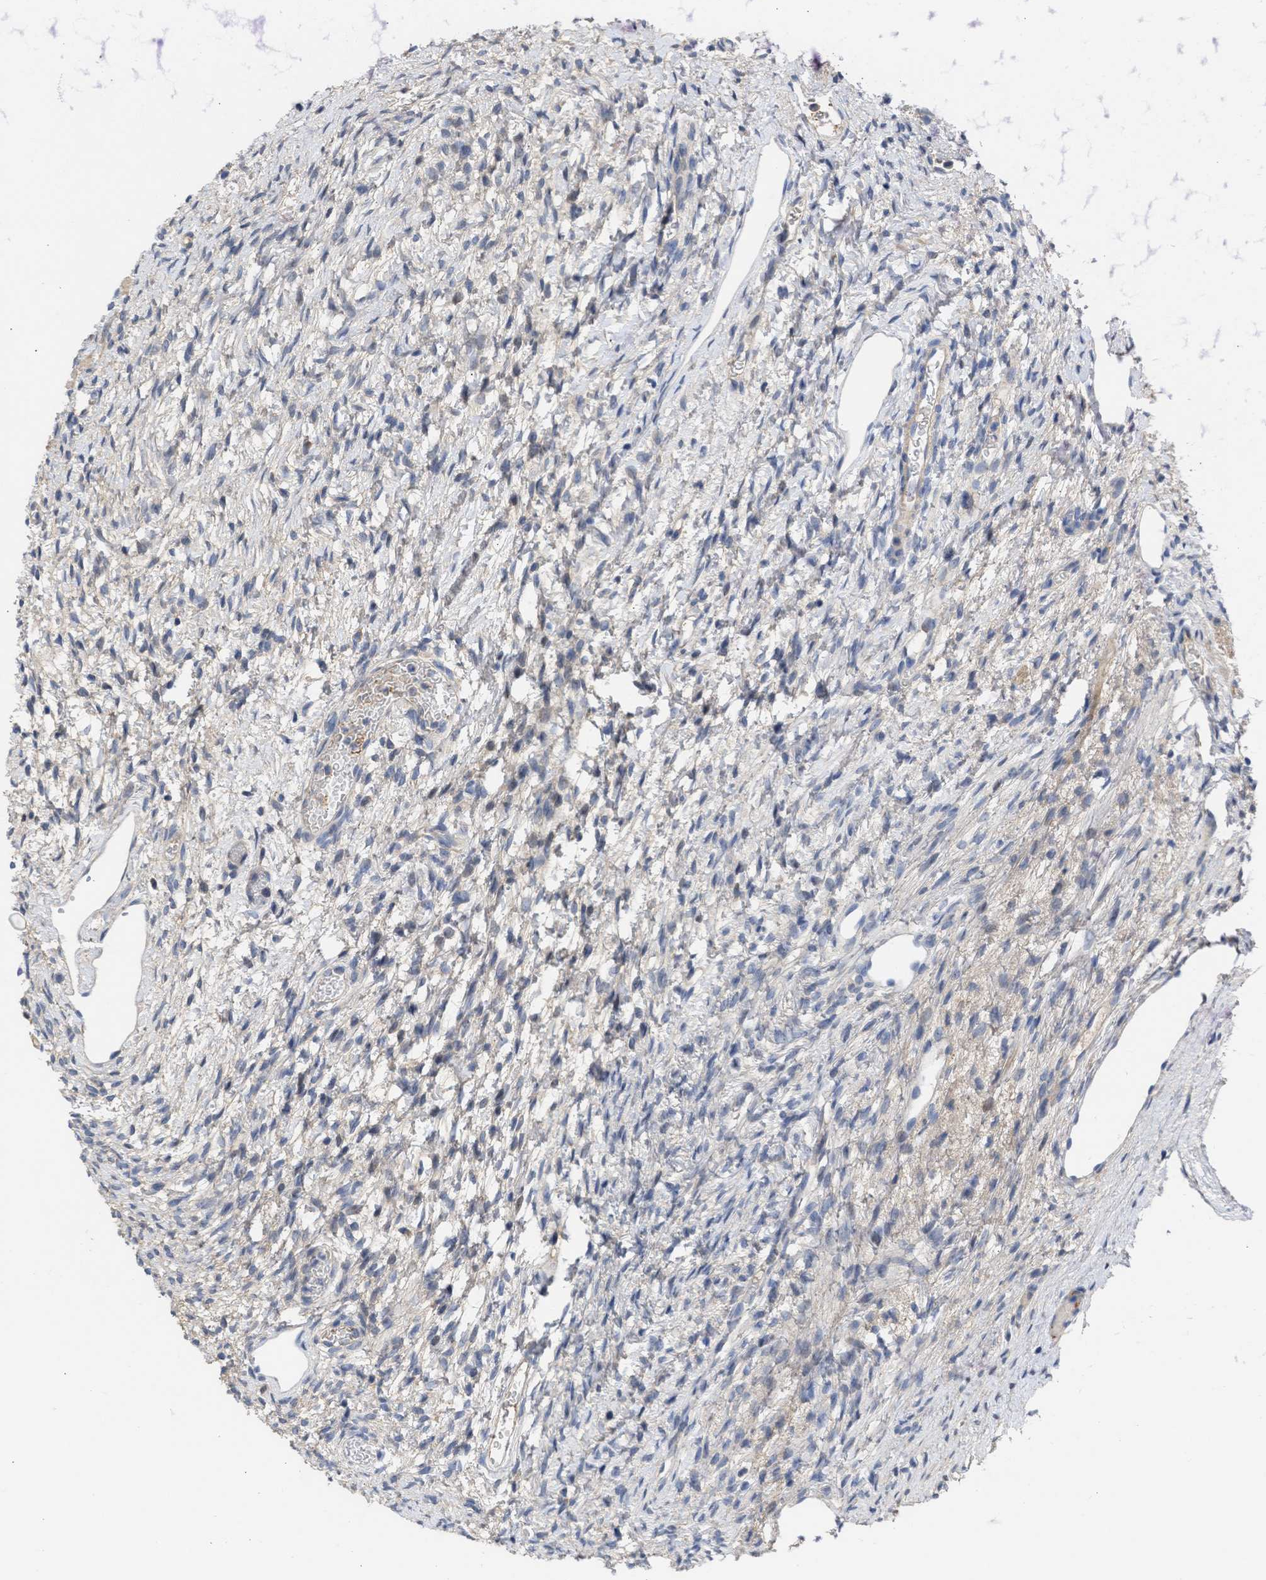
{"staining": {"intensity": "moderate", "quantity": ">75%", "location": "cytoplasmic/membranous"}, "tissue": "ovary", "cell_type": "Follicle cells", "image_type": "normal", "snomed": [{"axis": "morphology", "description": "Normal tissue, NOS"}, {"axis": "topography", "description": "Ovary"}], "caption": "Unremarkable ovary was stained to show a protein in brown. There is medium levels of moderate cytoplasmic/membranous expression in approximately >75% of follicle cells. (Stains: DAB (3,3'-diaminobenzidine) in brown, nuclei in blue, Microscopy: brightfield microscopy at high magnification).", "gene": "ARHGEF4", "patient": {"sex": "female", "age": 33}}